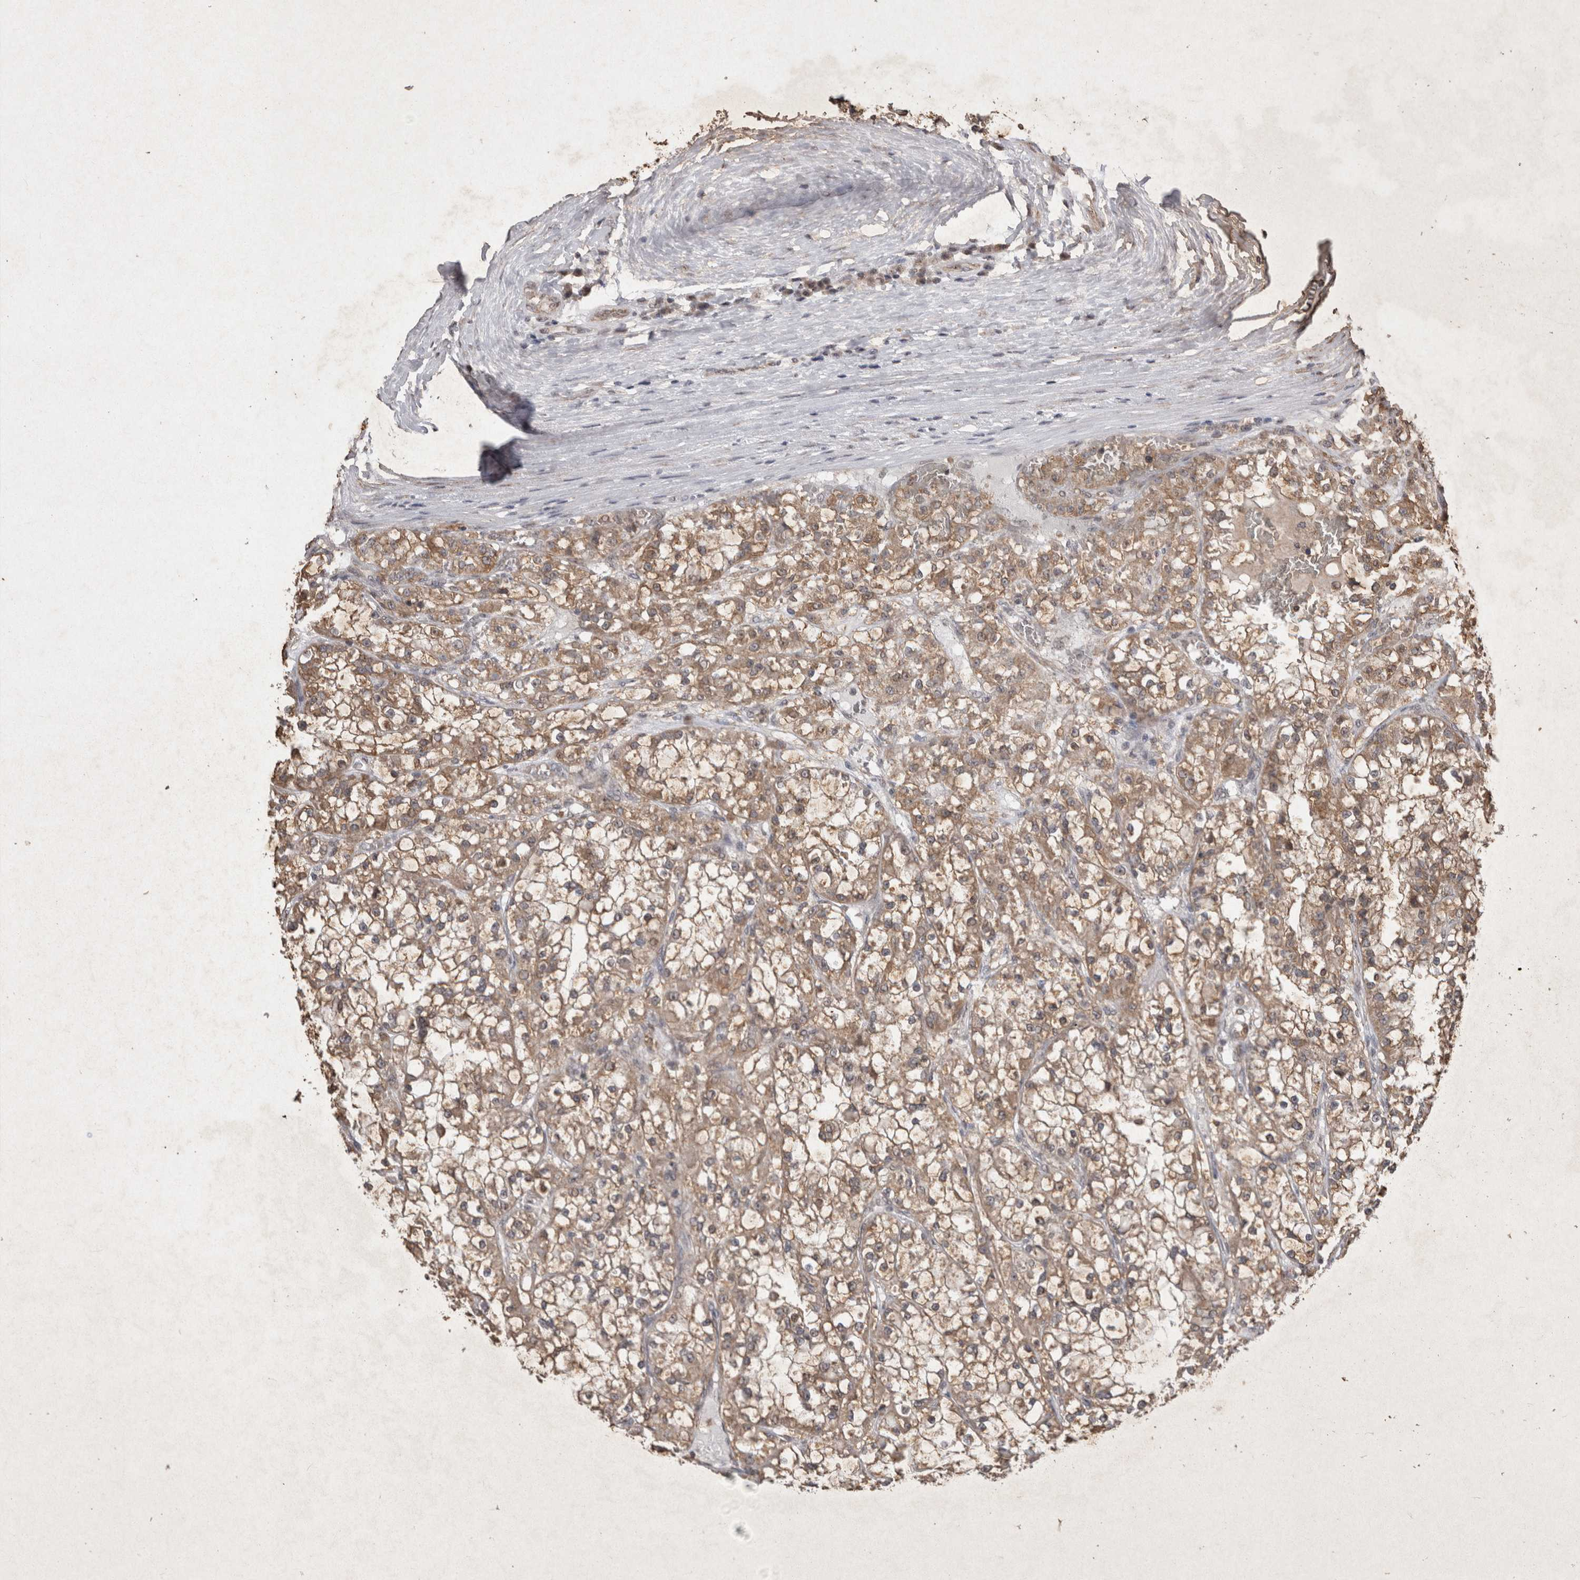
{"staining": {"intensity": "moderate", "quantity": ">75%", "location": "cytoplasmic/membranous"}, "tissue": "renal cancer", "cell_type": "Tumor cells", "image_type": "cancer", "snomed": [{"axis": "morphology", "description": "Adenocarcinoma, NOS"}, {"axis": "topography", "description": "Kidney"}], "caption": "Renal adenocarcinoma stained with a brown dye exhibits moderate cytoplasmic/membranous positive staining in about >75% of tumor cells.", "gene": "STK11", "patient": {"sex": "female", "age": 52}}